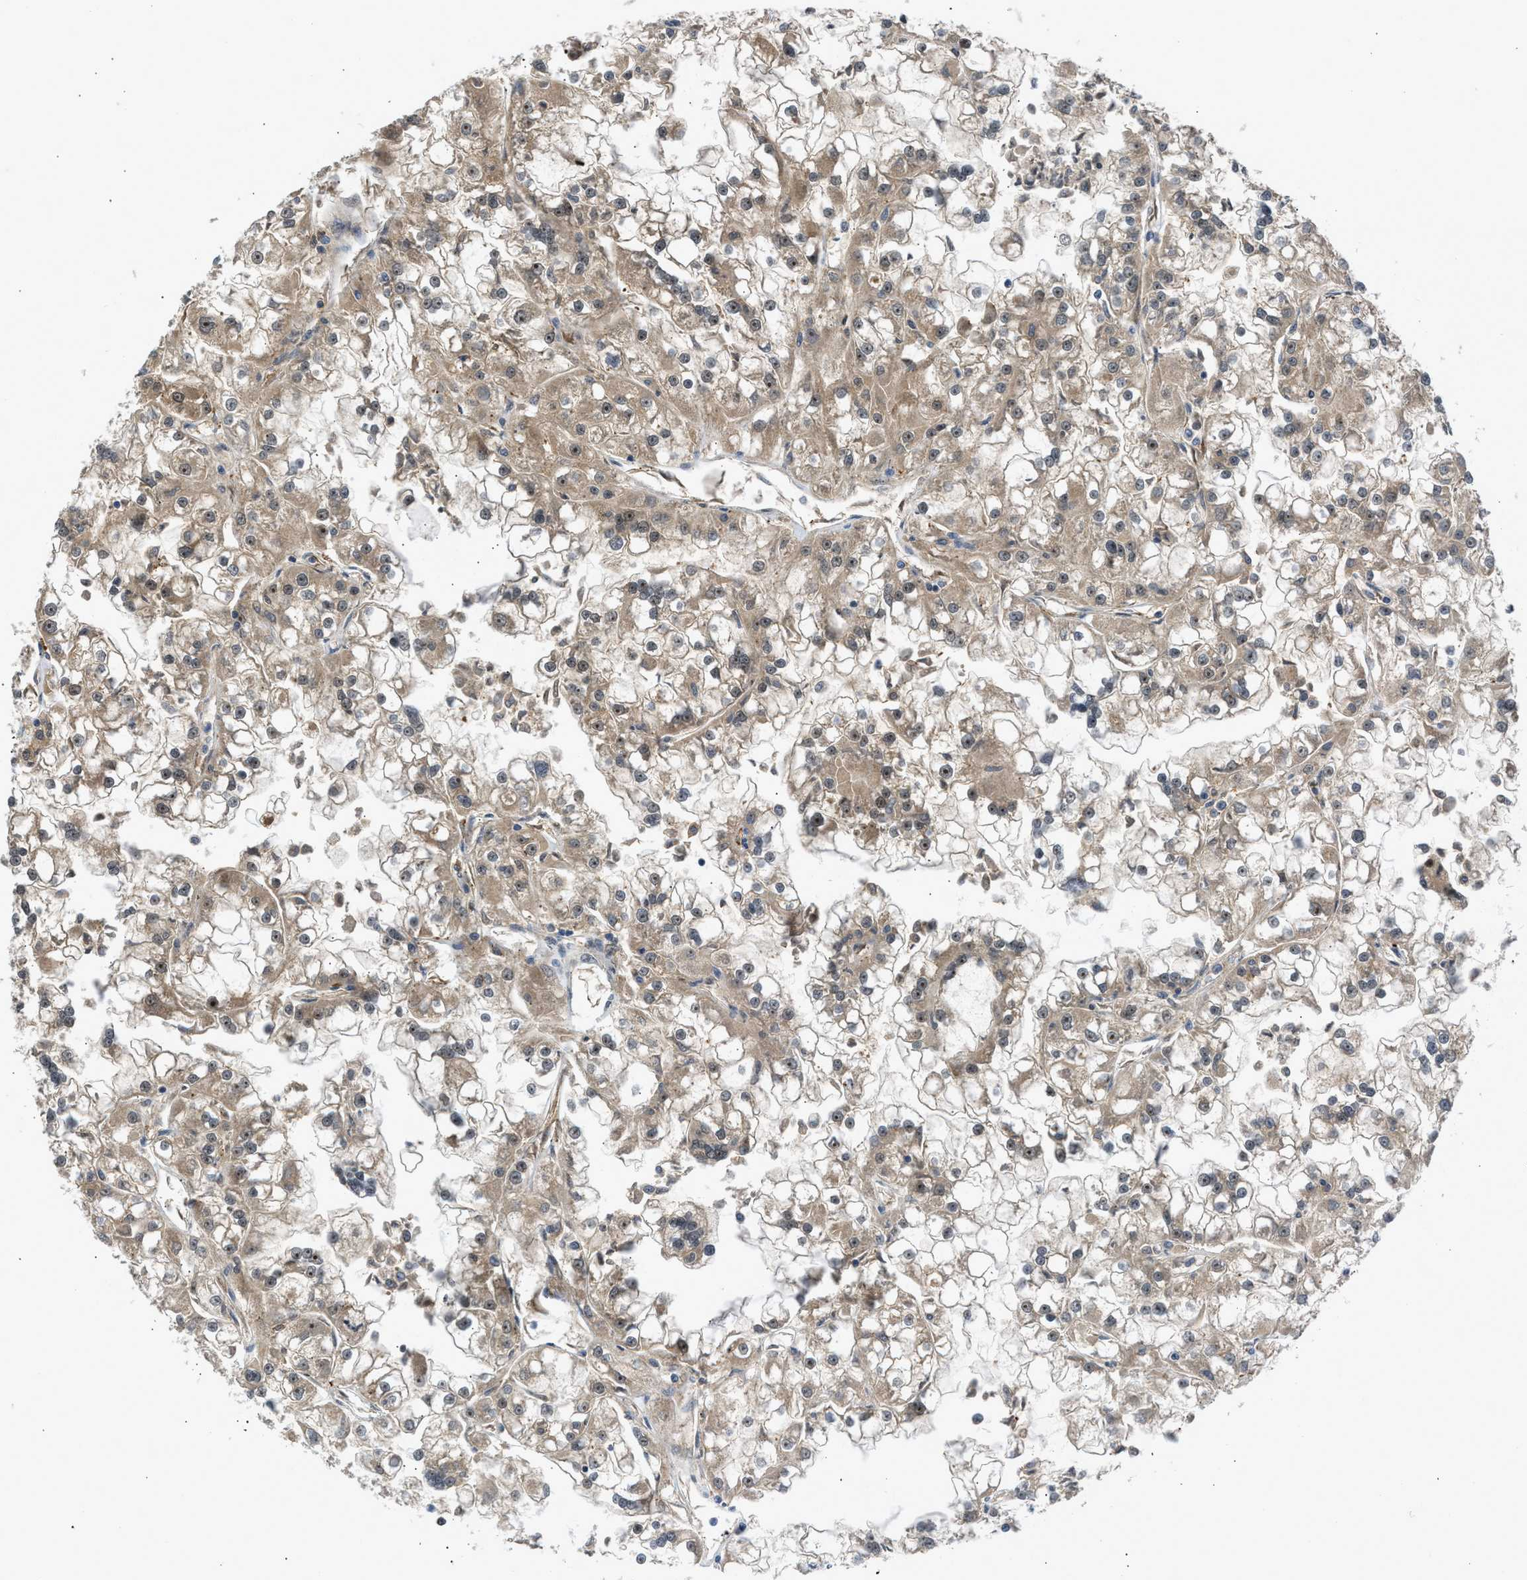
{"staining": {"intensity": "moderate", "quantity": ">75%", "location": "cytoplasmic/membranous,nuclear"}, "tissue": "renal cancer", "cell_type": "Tumor cells", "image_type": "cancer", "snomed": [{"axis": "morphology", "description": "Adenocarcinoma, NOS"}, {"axis": "topography", "description": "Kidney"}], "caption": "Tumor cells reveal moderate cytoplasmic/membranous and nuclear expression in about >75% of cells in renal cancer (adenocarcinoma).", "gene": "GPATCH2L", "patient": {"sex": "female", "age": 52}}